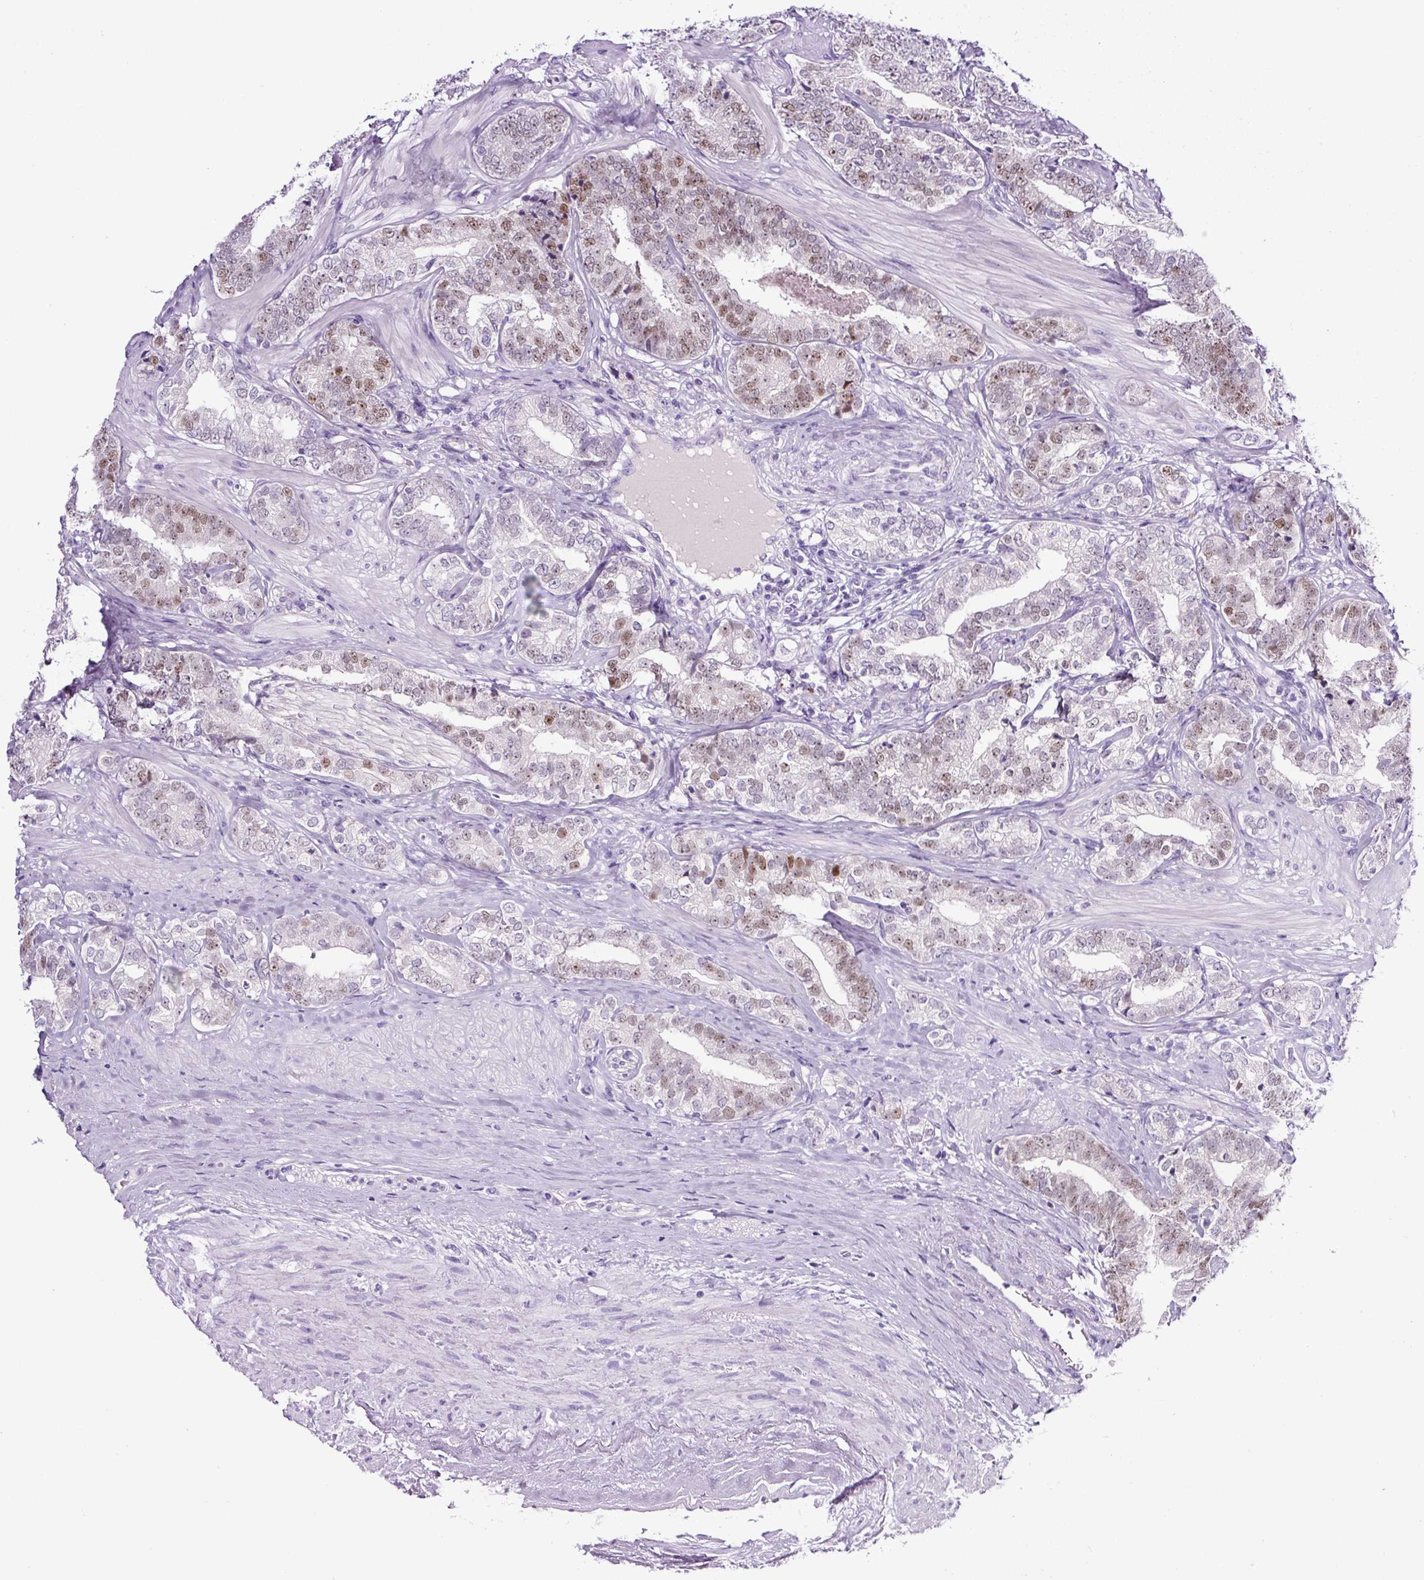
{"staining": {"intensity": "moderate", "quantity": "<25%", "location": "nuclear"}, "tissue": "prostate cancer", "cell_type": "Tumor cells", "image_type": "cancer", "snomed": [{"axis": "morphology", "description": "Adenocarcinoma, High grade"}, {"axis": "topography", "description": "Prostate"}], "caption": "IHC image of human prostate cancer stained for a protein (brown), which reveals low levels of moderate nuclear positivity in about <25% of tumor cells.", "gene": "SP8", "patient": {"sex": "male", "age": 72}}